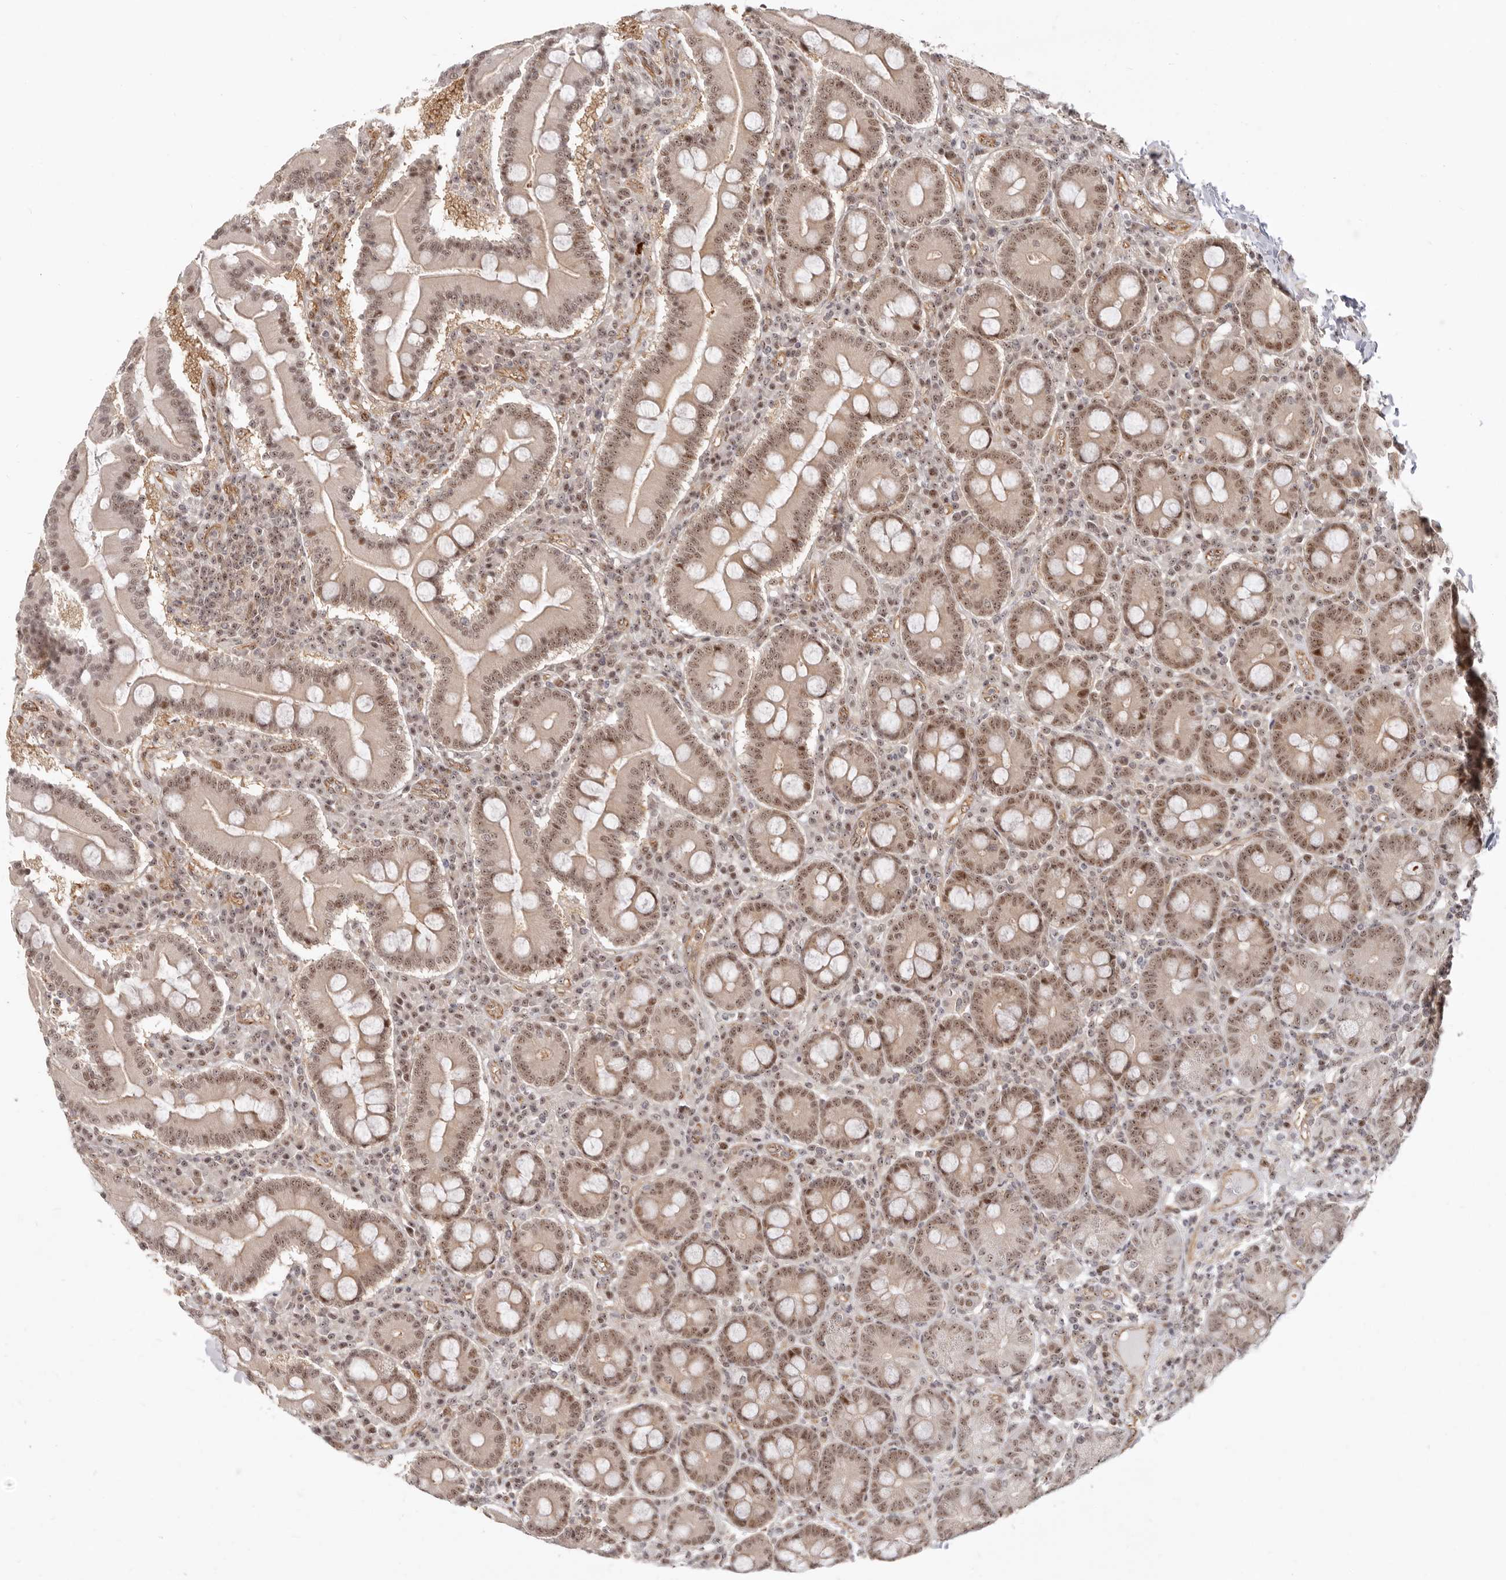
{"staining": {"intensity": "moderate", "quantity": ">75%", "location": "cytoplasmic/membranous,nuclear"}, "tissue": "duodenum", "cell_type": "Glandular cells", "image_type": "normal", "snomed": [{"axis": "morphology", "description": "Normal tissue, NOS"}, {"axis": "topography", "description": "Duodenum"}], "caption": "A medium amount of moderate cytoplasmic/membranous,nuclear staining is present in approximately >75% of glandular cells in benign duodenum. The protein of interest is shown in brown color, while the nuclei are stained blue.", "gene": "BAP1", "patient": {"sex": "male", "age": 50}}